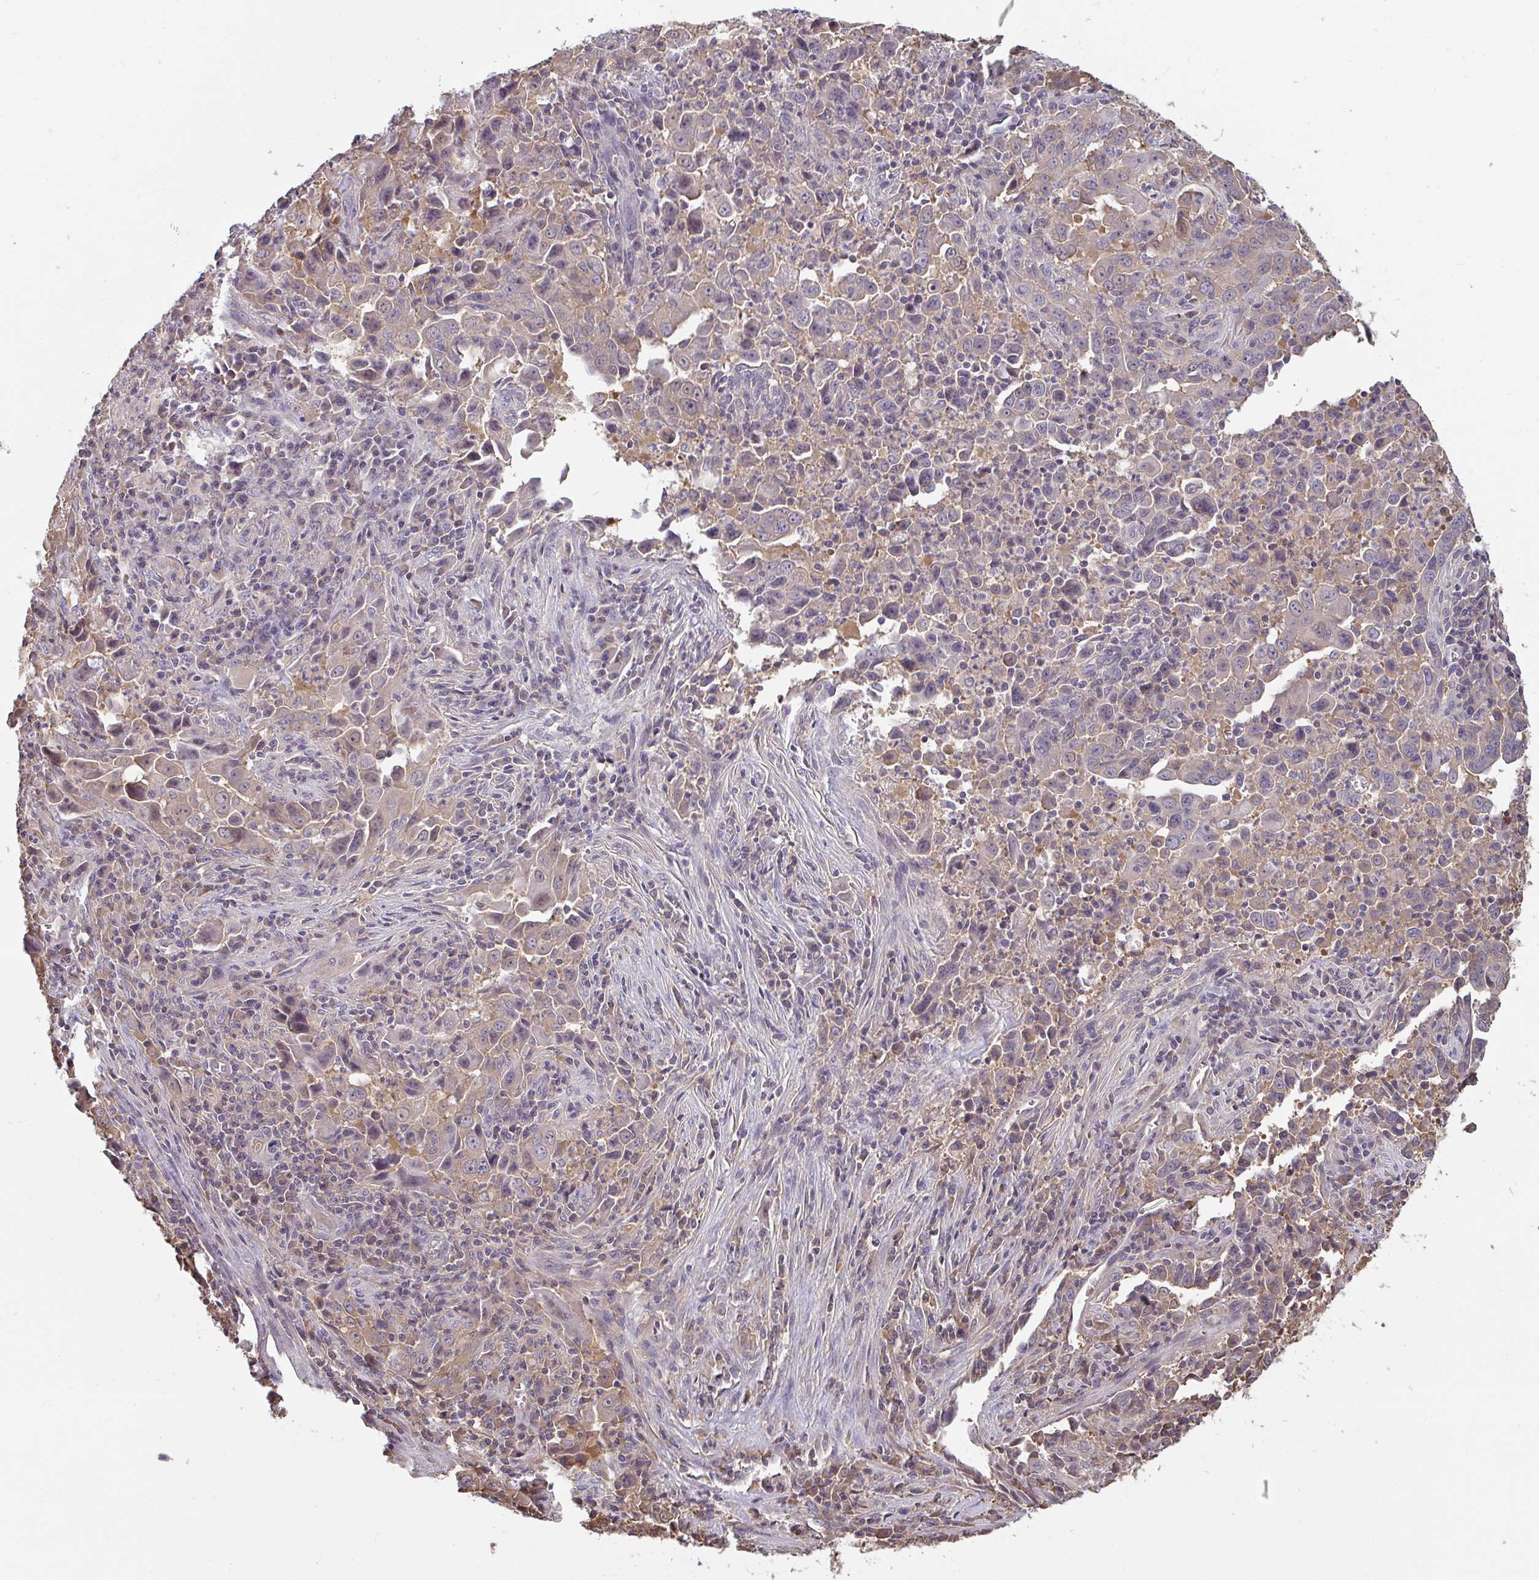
{"staining": {"intensity": "weak", "quantity": "25%-75%", "location": "cytoplasmic/membranous,nuclear"}, "tissue": "lung cancer", "cell_type": "Tumor cells", "image_type": "cancer", "snomed": [{"axis": "morphology", "description": "Adenocarcinoma, NOS"}, {"axis": "topography", "description": "Lung"}], "caption": "Immunohistochemistry image of lung cancer stained for a protein (brown), which shows low levels of weak cytoplasmic/membranous and nuclear expression in about 25%-75% of tumor cells.", "gene": "TTC9C", "patient": {"sex": "male", "age": 67}}